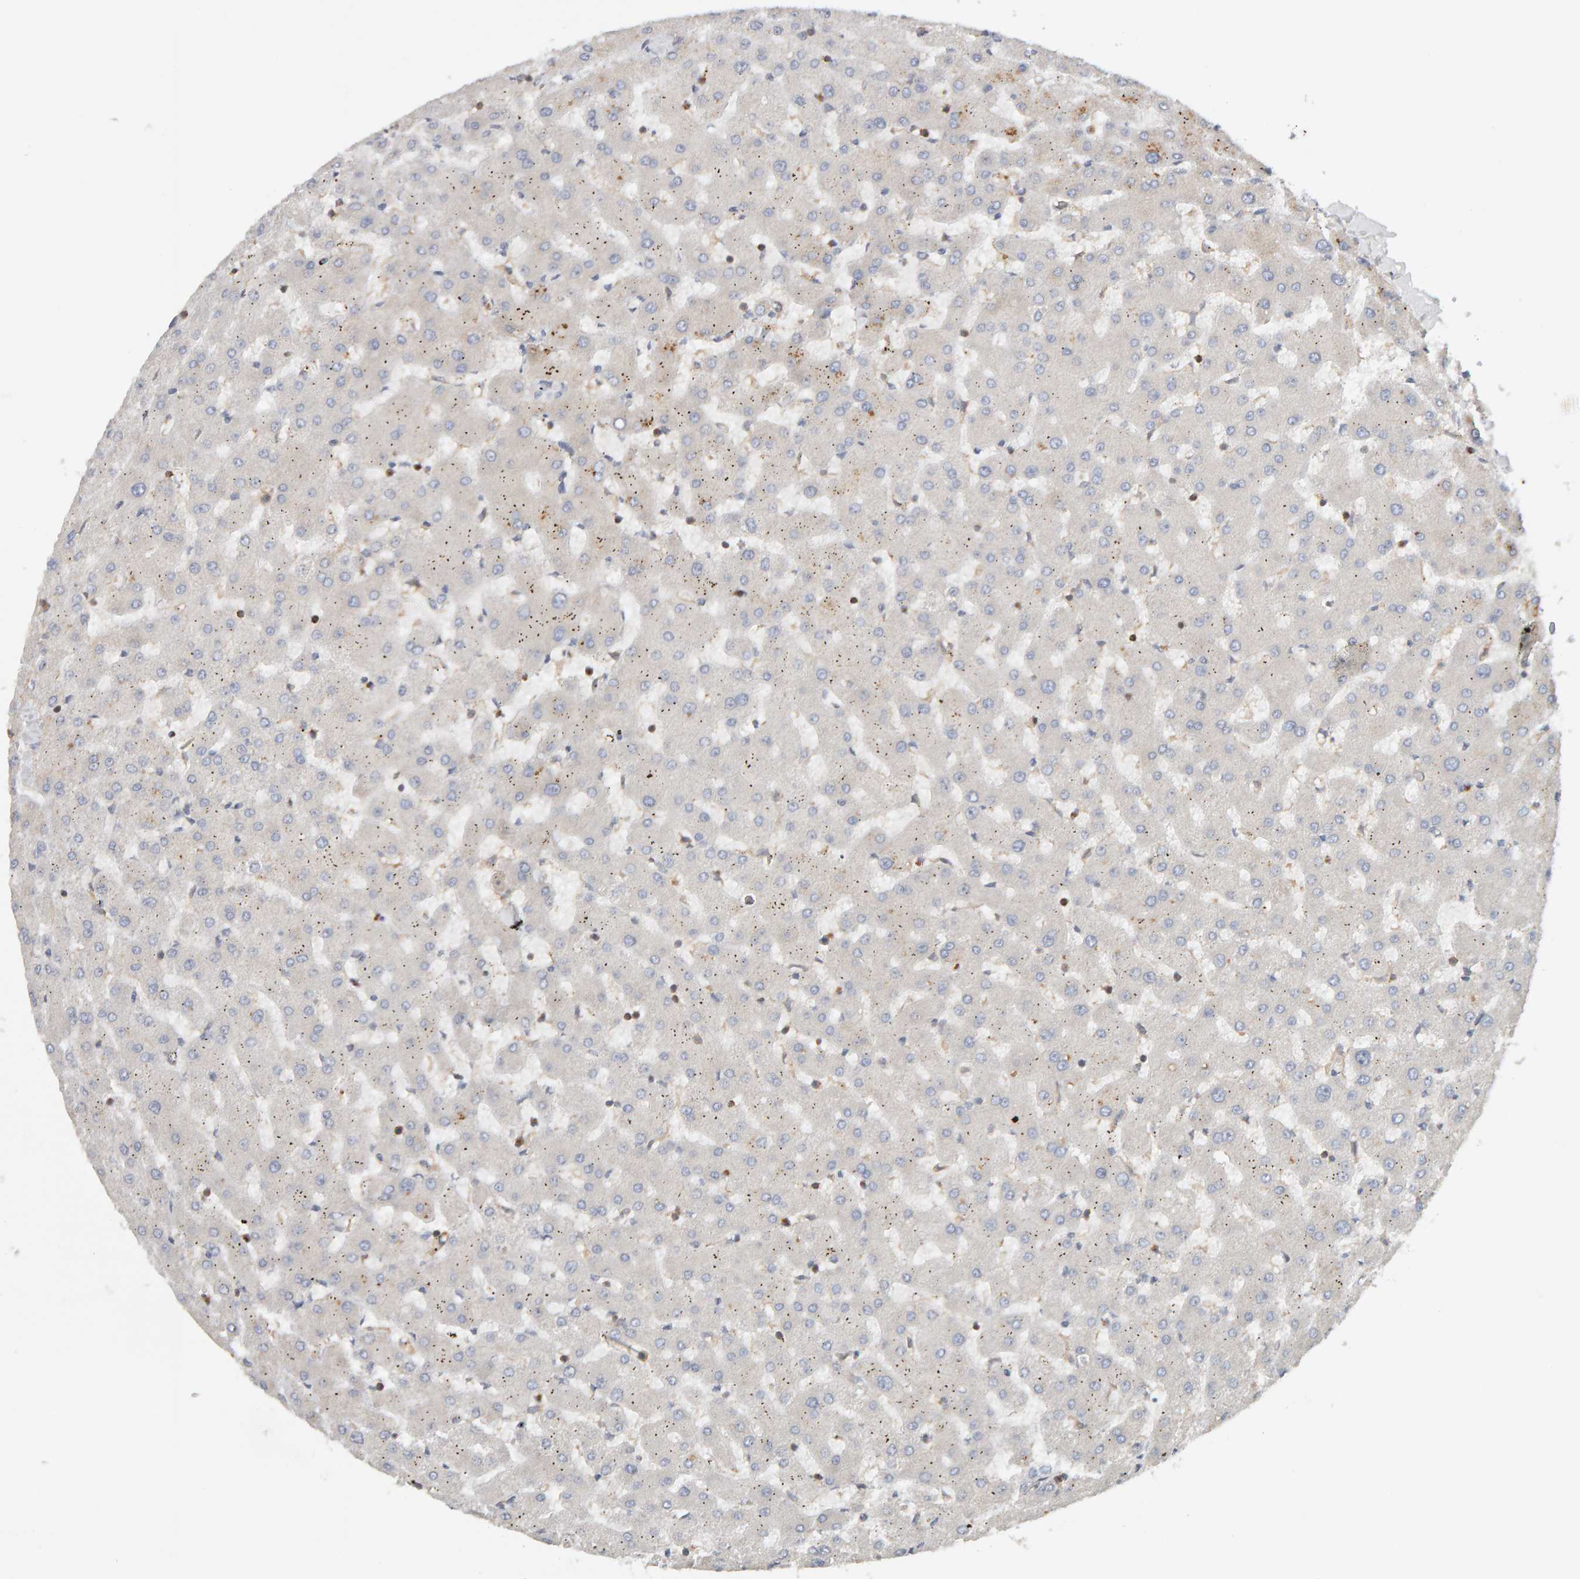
{"staining": {"intensity": "negative", "quantity": "none", "location": "none"}, "tissue": "liver", "cell_type": "Cholangiocytes", "image_type": "normal", "snomed": [{"axis": "morphology", "description": "Normal tissue, NOS"}, {"axis": "topography", "description": "Liver"}], "caption": "Cholangiocytes show no significant protein positivity in unremarkable liver.", "gene": "NUDCD1", "patient": {"sex": "female", "age": 63}}